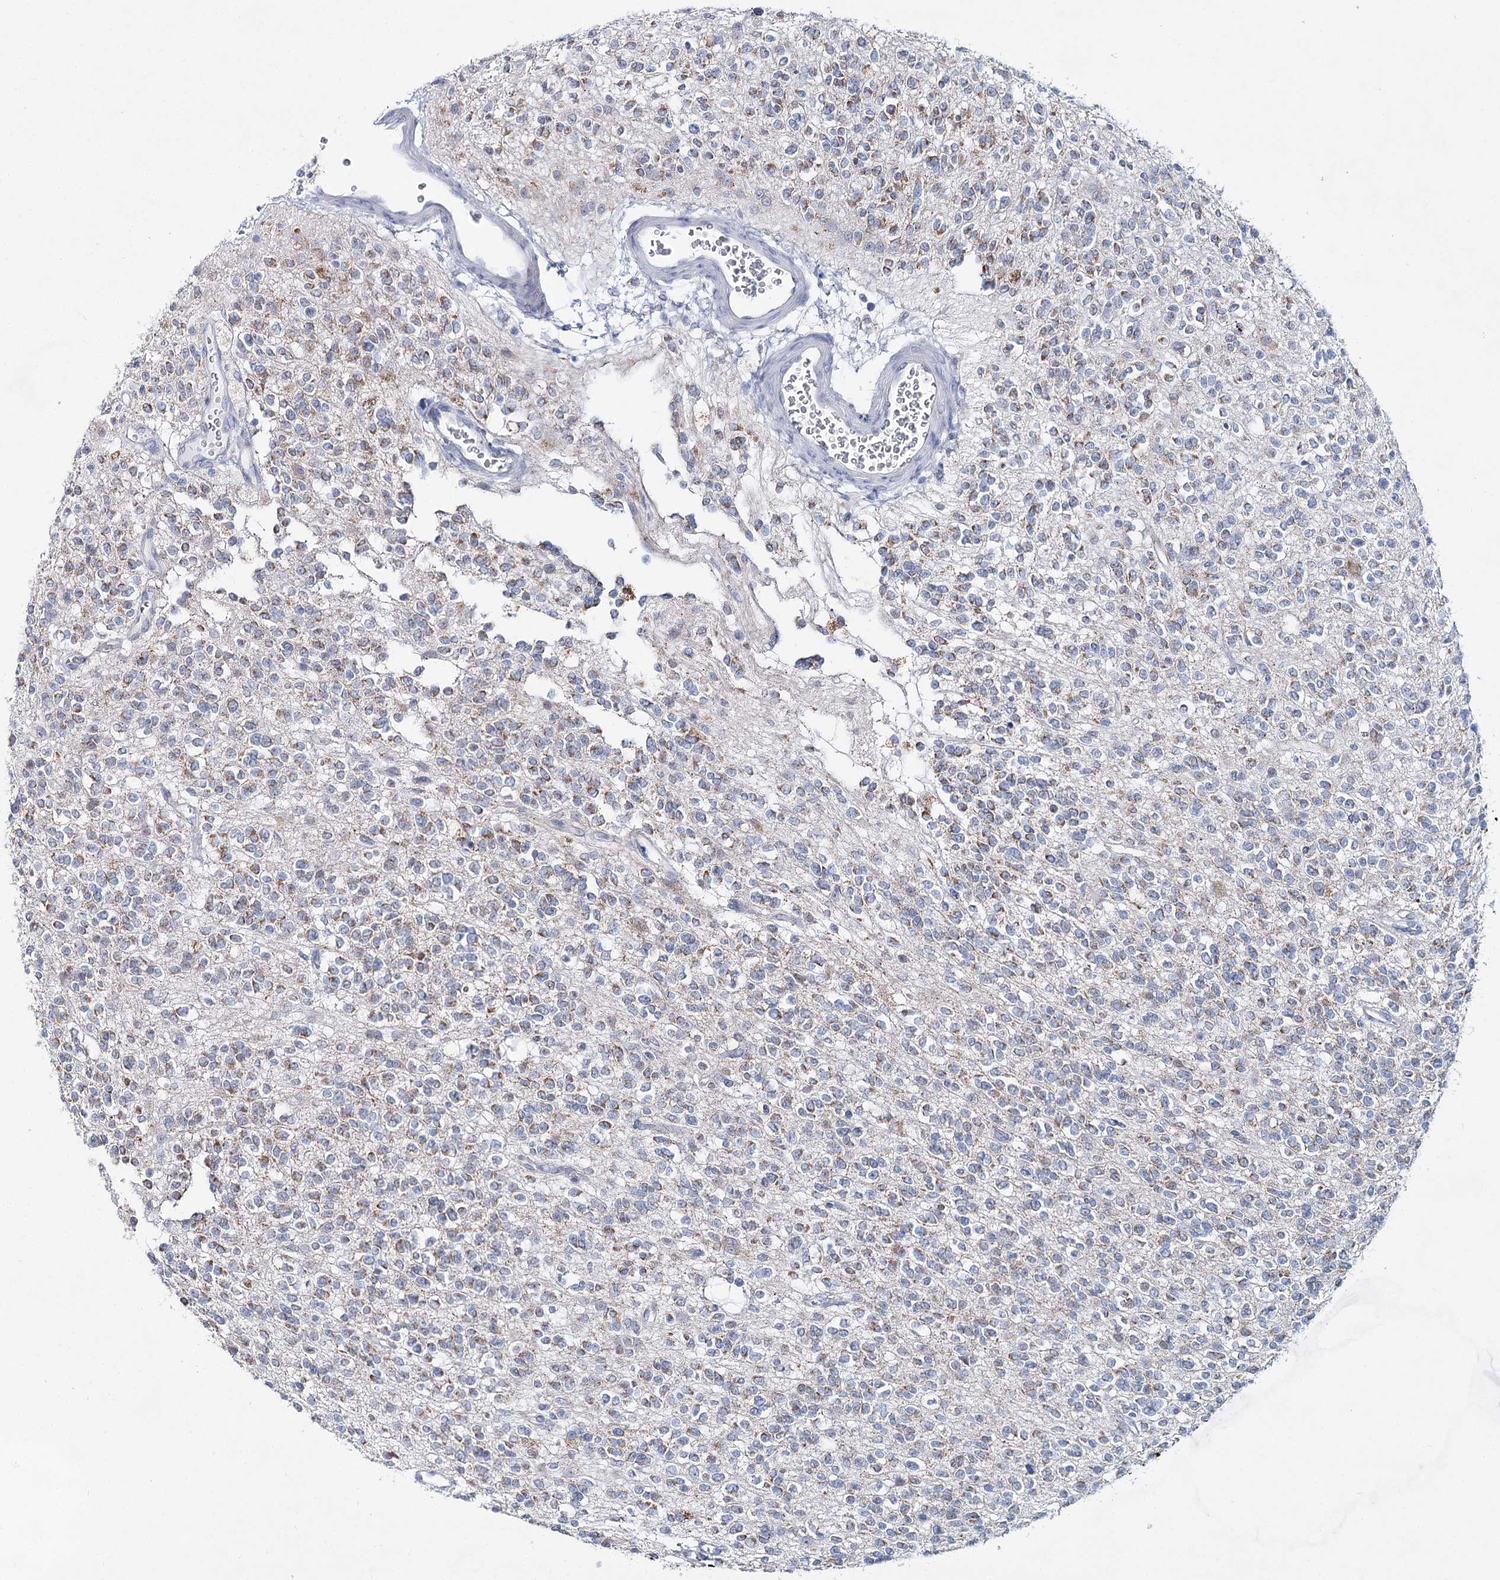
{"staining": {"intensity": "moderate", "quantity": "25%-75%", "location": "cytoplasmic/membranous"}, "tissue": "glioma", "cell_type": "Tumor cells", "image_type": "cancer", "snomed": [{"axis": "morphology", "description": "Glioma, malignant, High grade"}, {"axis": "topography", "description": "Brain"}], "caption": "Human glioma stained with a brown dye displays moderate cytoplasmic/membranous positive expression in about 25%-75% of tumor cells.", "gene": "BPHL", "patient": {"sex": "male", "age": 34}}